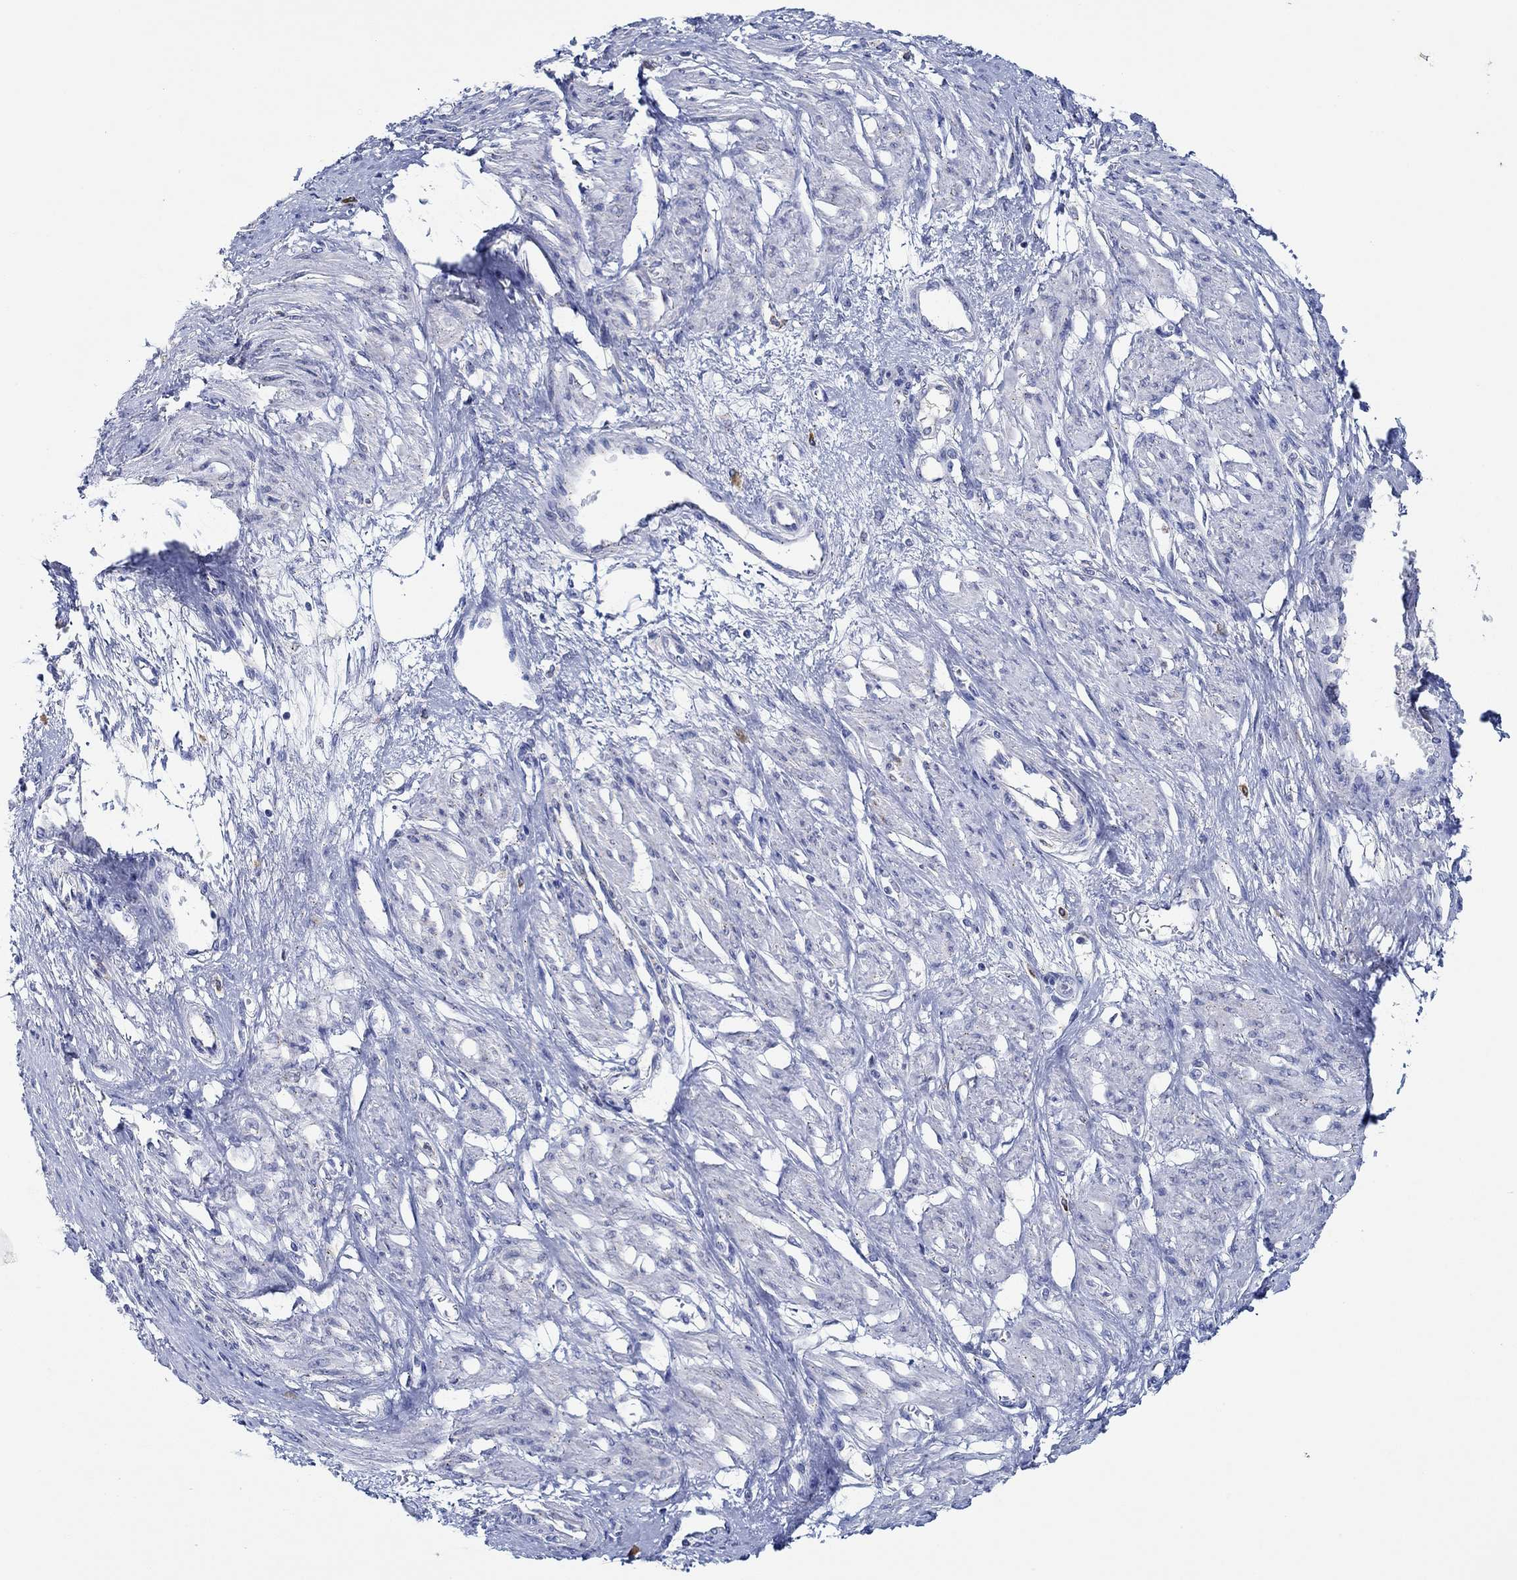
{"staining": {"intensity": "negative", "quantity": "none", "location": "none"}, "tissue": "smooth muscle", "cell_type": "Smooth muscle cells", "image_type": "normal", "snomed": [{"axis": "morphology", "description": "Normal tissue, NOS"}, {"axis": "topography", "description": "Smooth muscle"}, {"axis": "topography", "description": "Uterus"}], "caption": "DAB (3,3'-diaminobenzidine) immunohistochemical staining of benign smooth muscle displays no significant expression in smooth muscle cells. (Brightfield microscopy of DAB (3,3'-diaminobenzidine) immunohistochemistry at high magnification).", "gene": "CPM", "patient": {"sex": "female", "age": 39}}